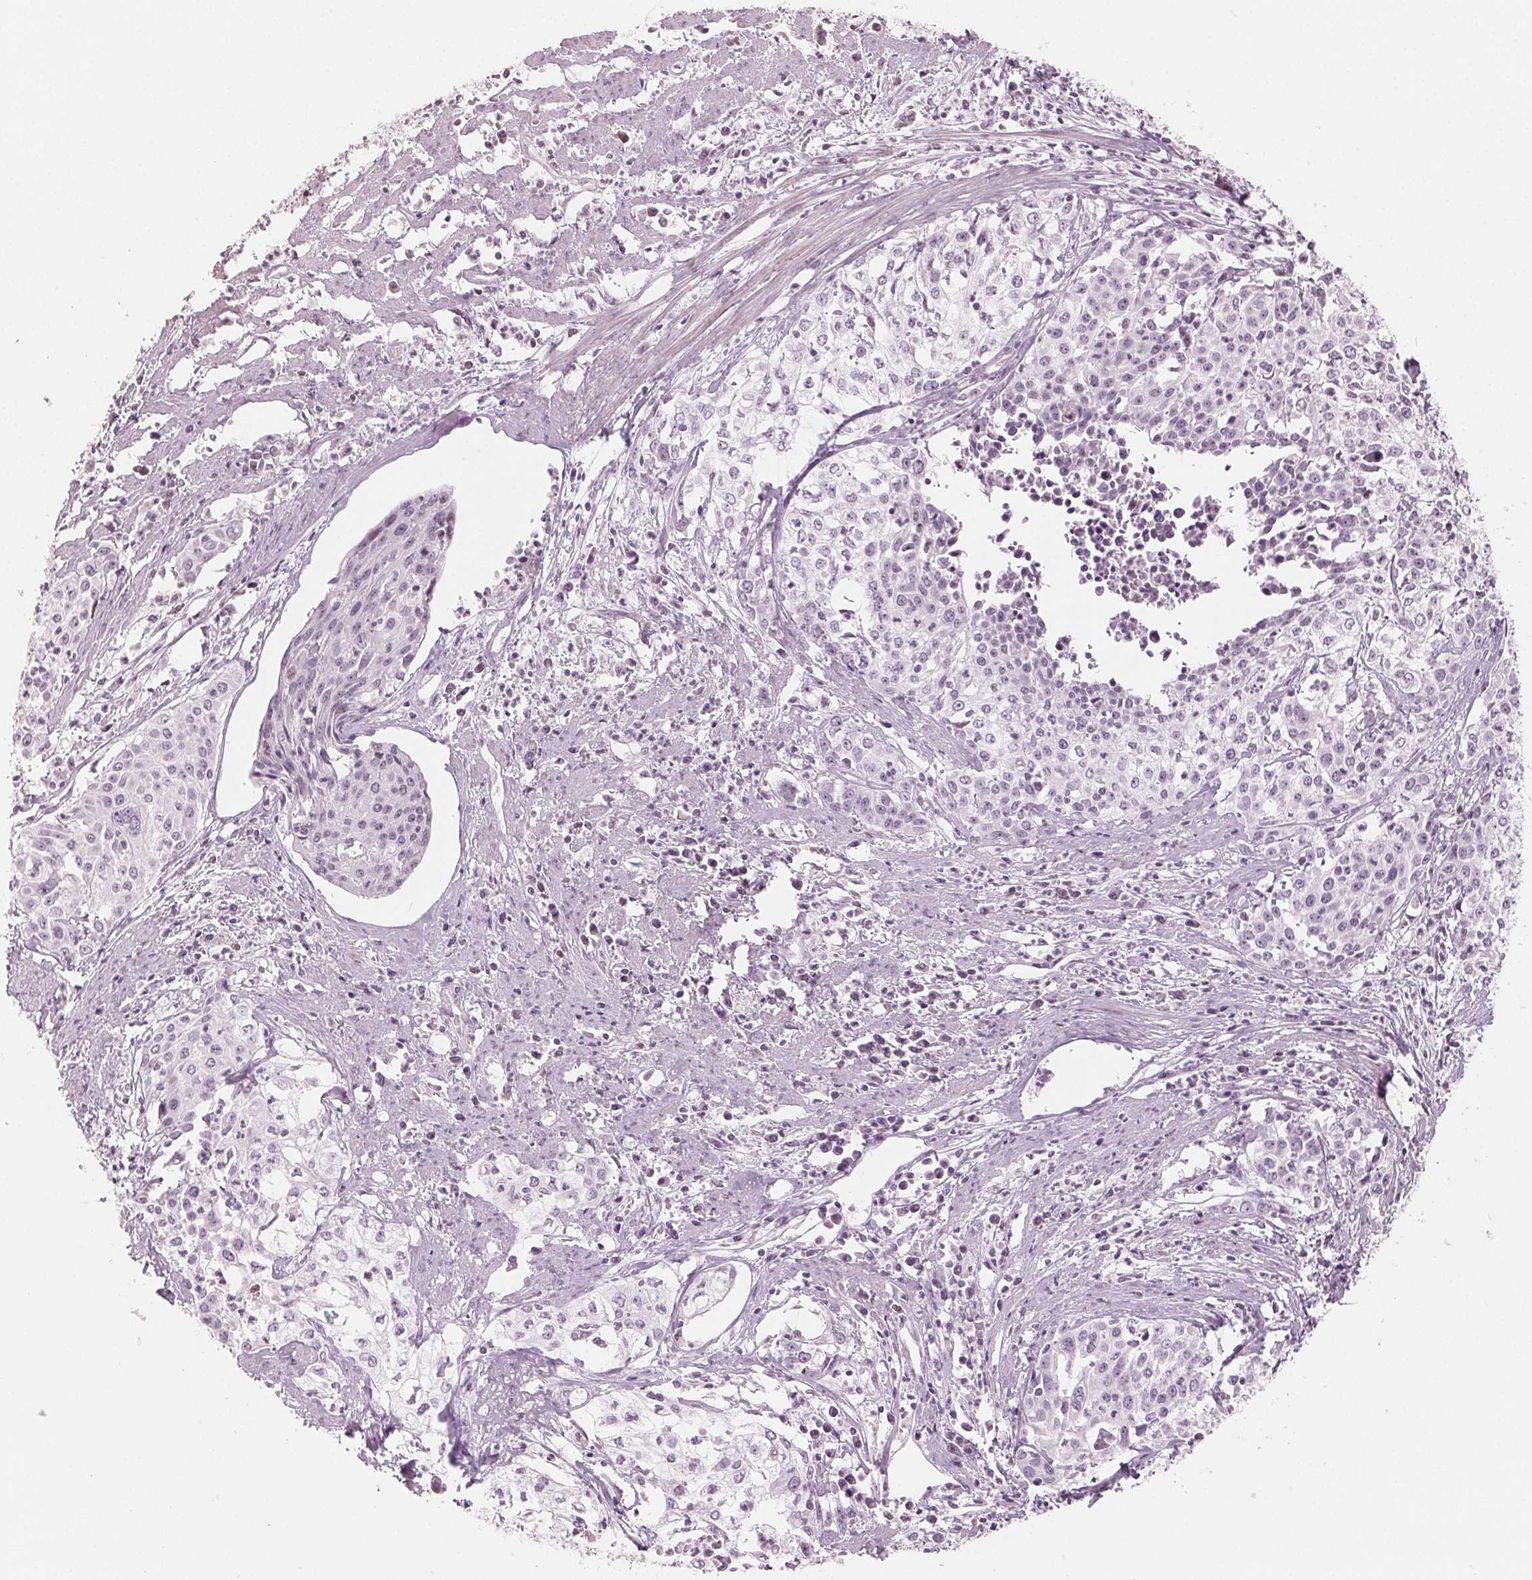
{"staining": {"intensity": "negative", "quantity": "none", "location": "none"}, "tissue": "cervical cancer", "cell_type": "Tumor cells", "image_type": "cancer", "snomed": [{"axis": "morphology", "description": "Squamous cell carcinoma, NOS"}, {"axis": "topography", "description": "Cervix"}], "caption": "The histopathology image shows no significant expression in tumor cells of cervical cancer.", "gene": "ZBBX", "patient": {"sex": "female", "age": 39}}